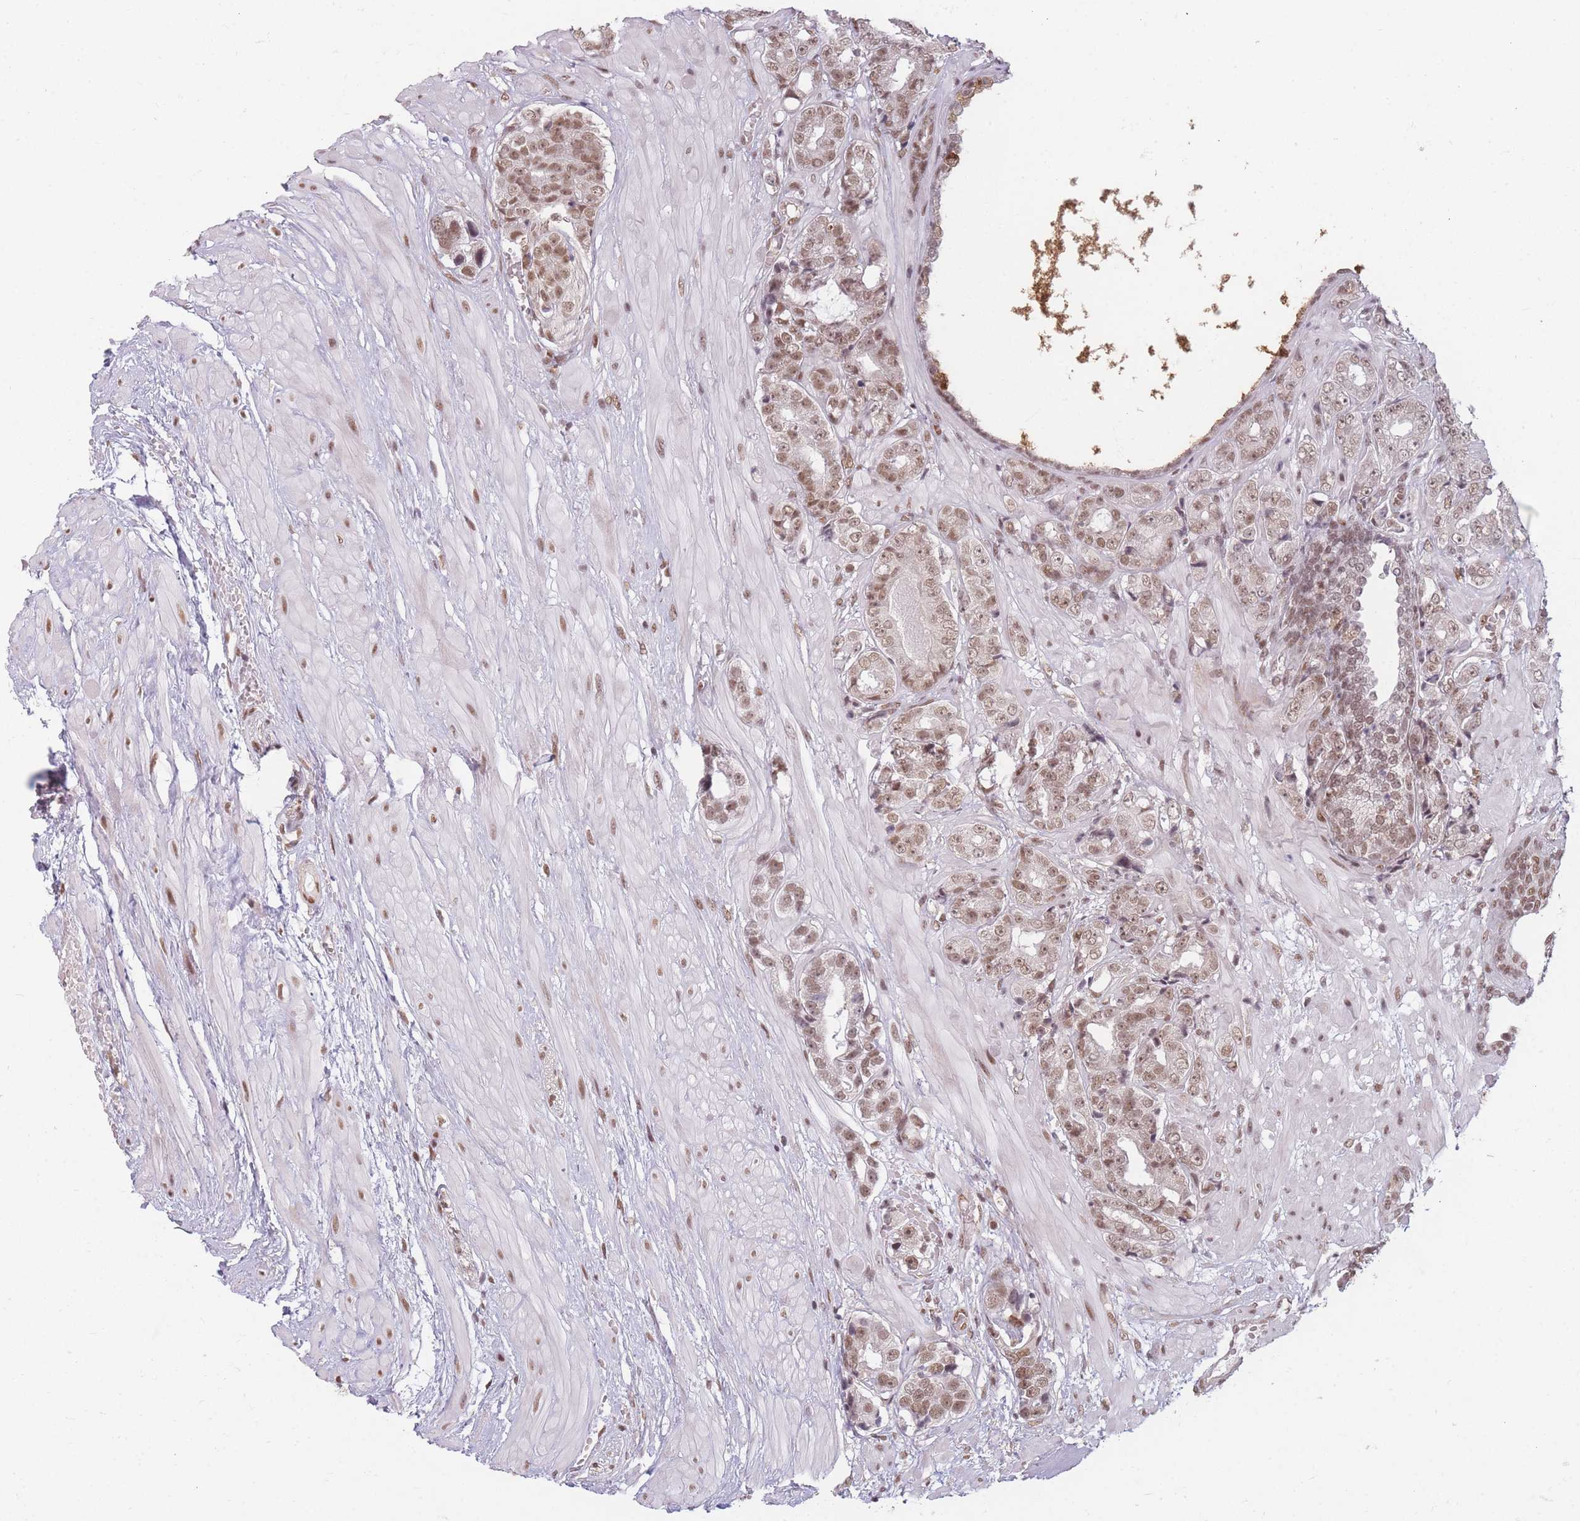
{"staining": {"intensity": "moderate", "quantity": ">75%", "location": "nuclear"}, "tissue": "prostate cancer", "cell_type": "Tumor cells", "image_type": "cancer", "snomed": [{"axis": "morphology", "description": "Adenocarcinoma, High grade"}, {"axis": "topography", "description": "Prostate"}], "caption": "About >75% of tumor cells in prostate cancer (high-grade adenocarcinoma) demonstrate moderate nuclear protein expression as visualized by brown immunohistochemical staining.", "gene": "SUPT6H", "patient": {"sex": "male", "age": 71}}